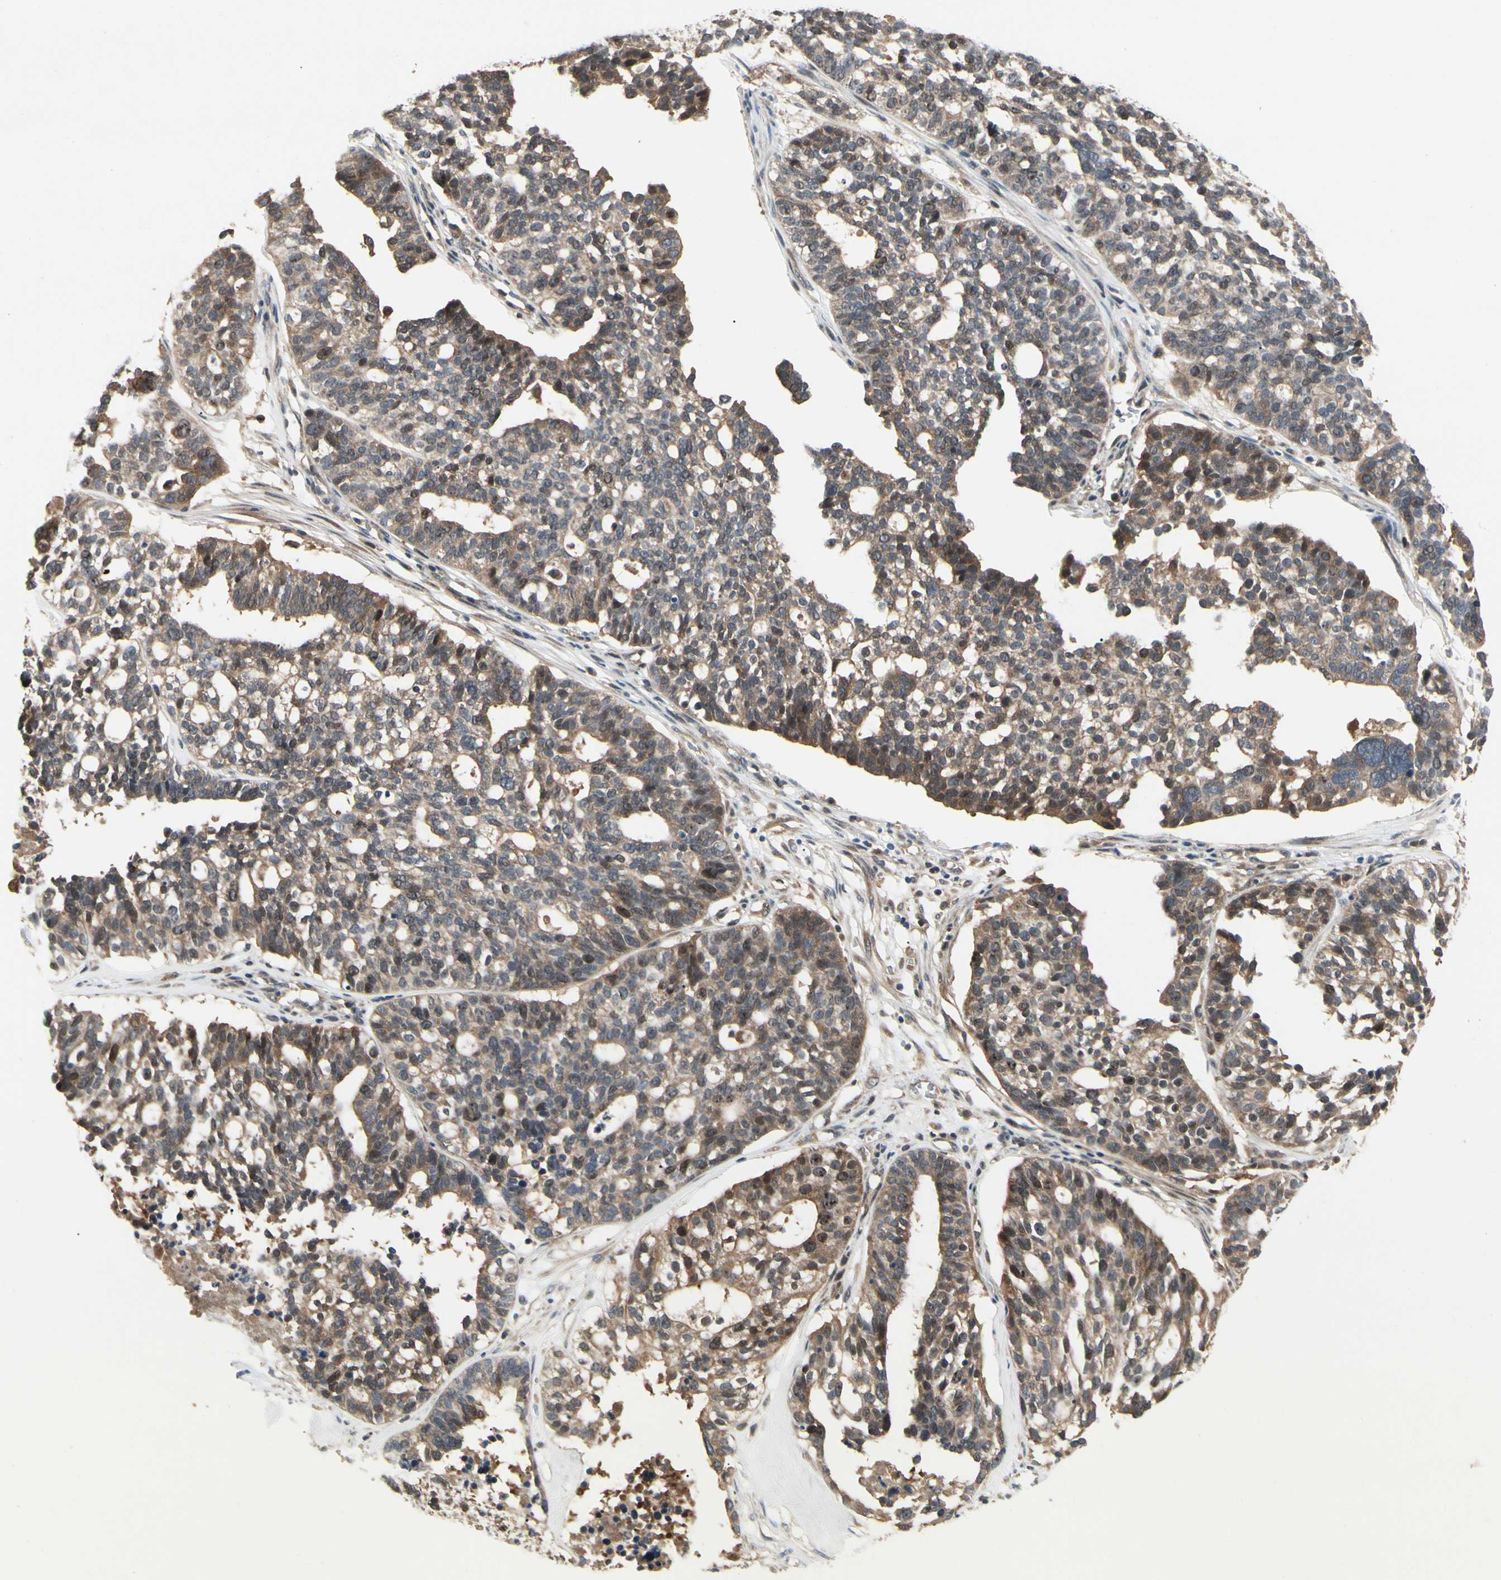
{"staining": {"intensity": "moderate", "quantity": ">75%", "location": "cytoplasmic/membranous,nuclear"}, "tissue": "ovarian cancer", "cell_type": "Tumor cells", "image_type": "cancer", "snomed": [{"axis": "morphology", "description": "Cystadenocarcinoma, serous, NOS"}, {"axis": "topography", "description": "Ovary"}], "caption": "Immunohistochemistry photomicrograph of human ovarian cancer (serous cystadenocarcinoma) stained for a protein (brown), which demonstrates medium levels of moderate cytoplasmic/membranous and nuclear expression in approximately >75% of tumor cells.", "gene": "RNF14", "patient": {"sex": "female", "age": 59}}